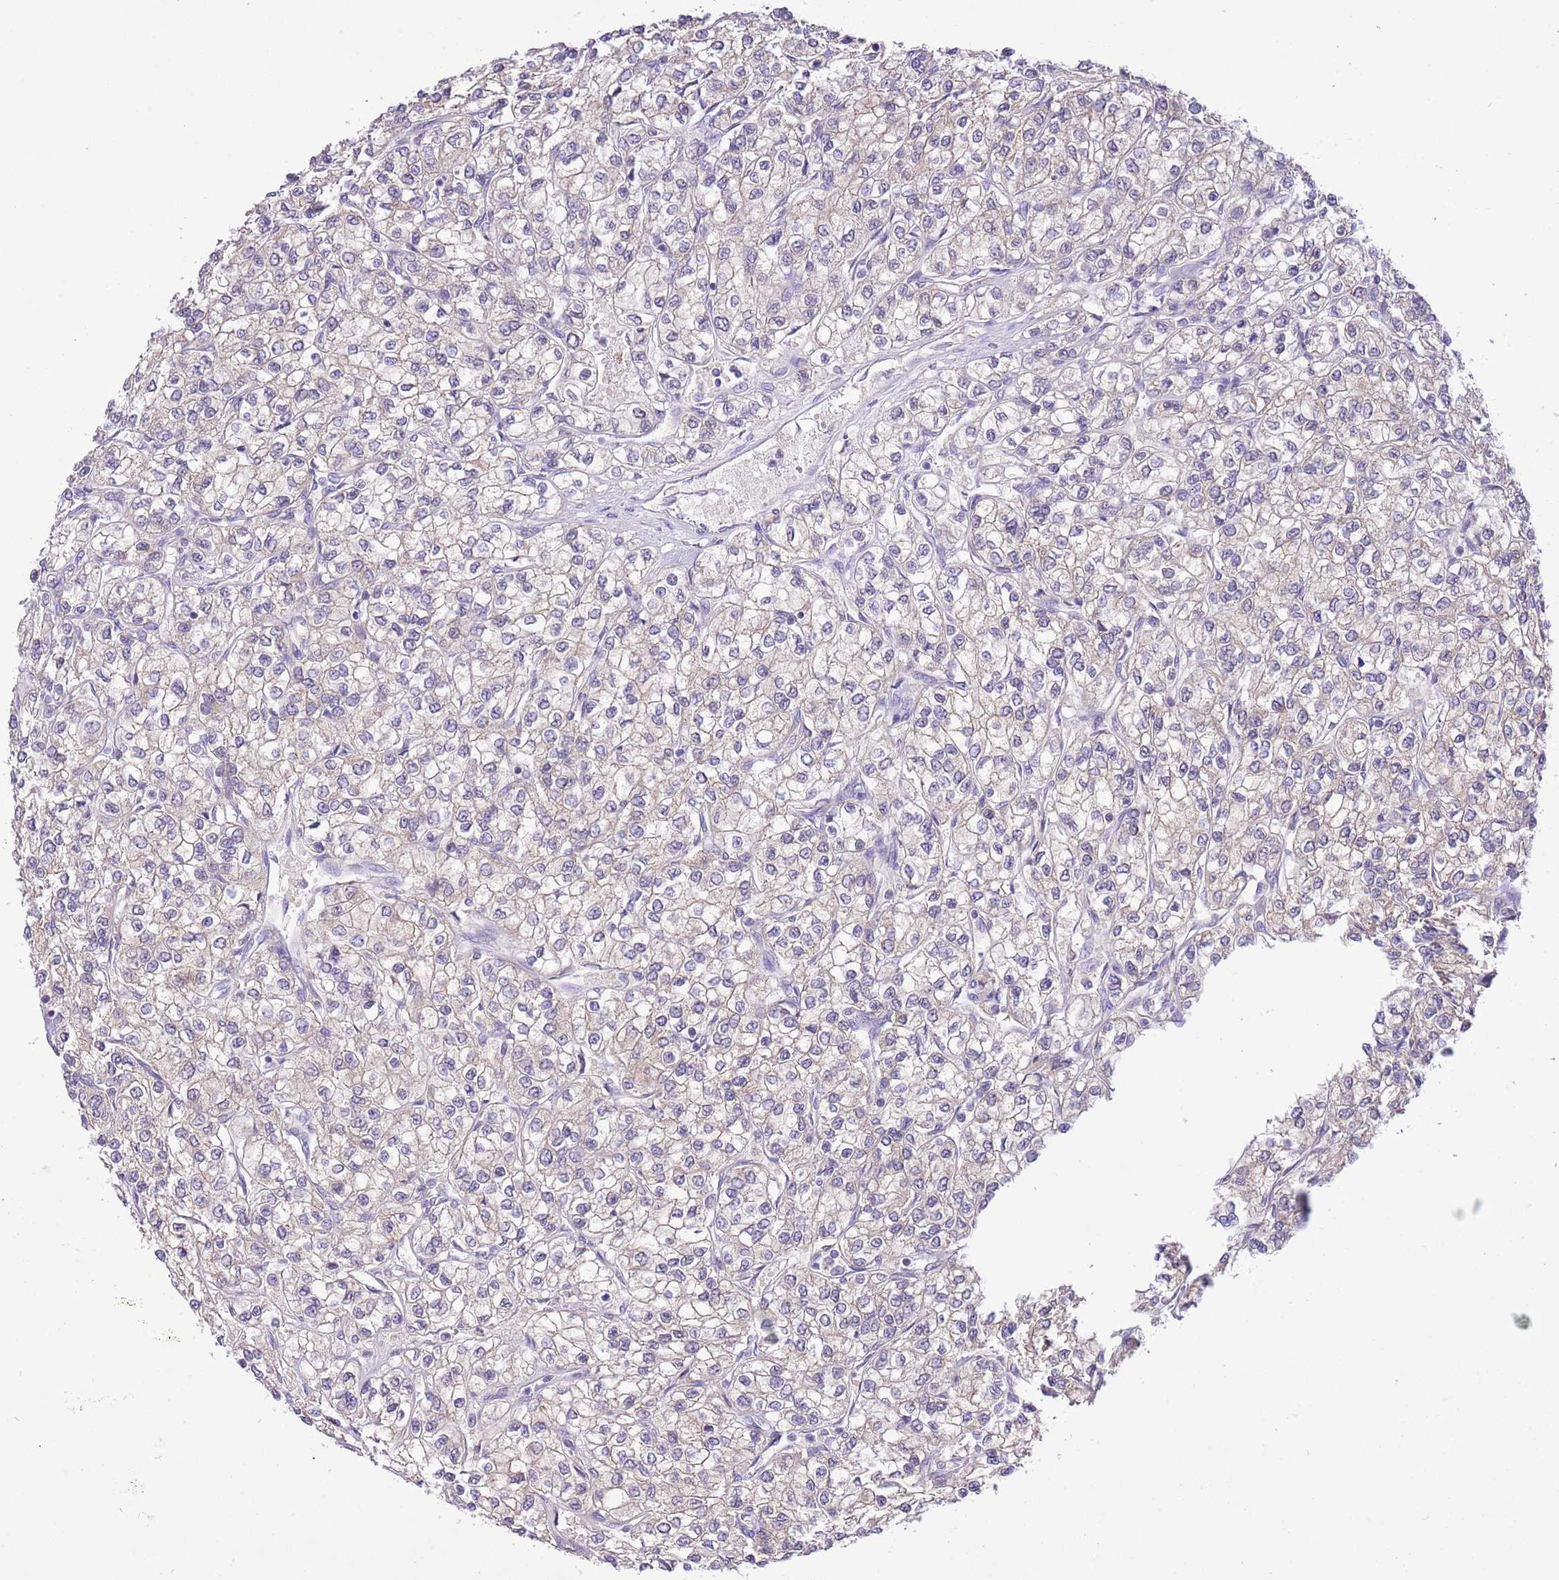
{"staining": {"intensity": "negative", "quantity": "none", "location": "none"}, "tissue": "renal cancer", "cell_type": "Tumor cells", "image_type": "cancer", "snomed": [{"axis": "morphology", "description": "Adenocarcinoma, NOS"}, {"axis": "topography", "description": "Kidney"}], "caption": "The IHC micrograph has no significant positivity in tumor cells of renal adenocarcinoma tissue.", "gene": "GALK2", "patient": {"sex": "male", "age": 80}}